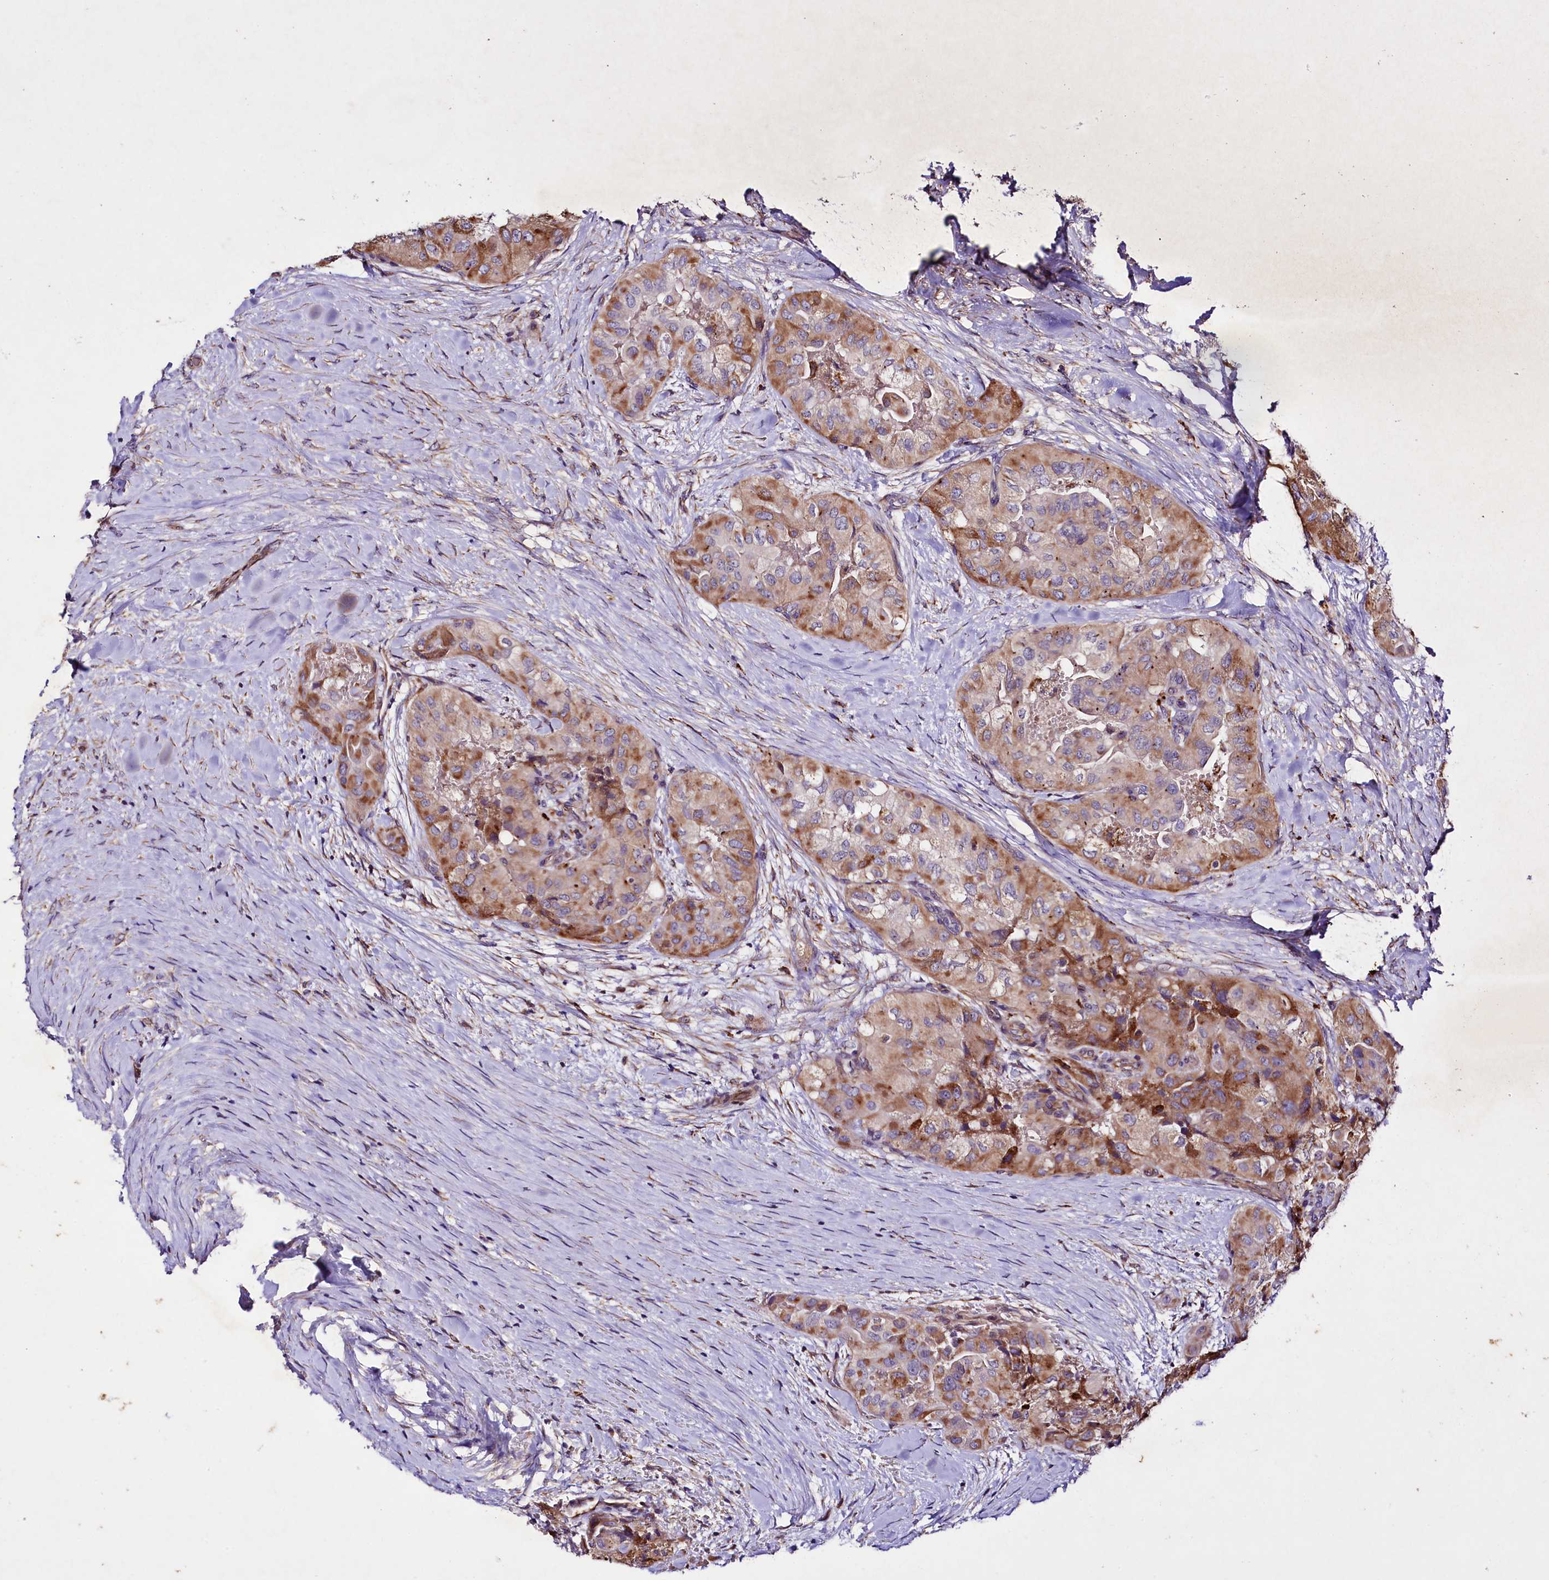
{"staining": {"intensity": "moderate", "quantity": ">75%", "location": "cytoplasmic/membranous"}, "tissue": "thyroid cancer", "cell_type": "Tumor cells", "image_type": "cancer", "snomed": [{"axis": "morphology", "description": "Papillary adenocarcinoma, NOS"}, {"axis": "topography", "description": "Thyroid gland"}], "caption": "Moderate cytoplasmic/membranous staining for a protein is appreciated in about >75% of tumor cells of thyroid cancer using immunohistochemistry.", "gene": "SLC7A1", "patient": {"sex": "female", "age": 59}}